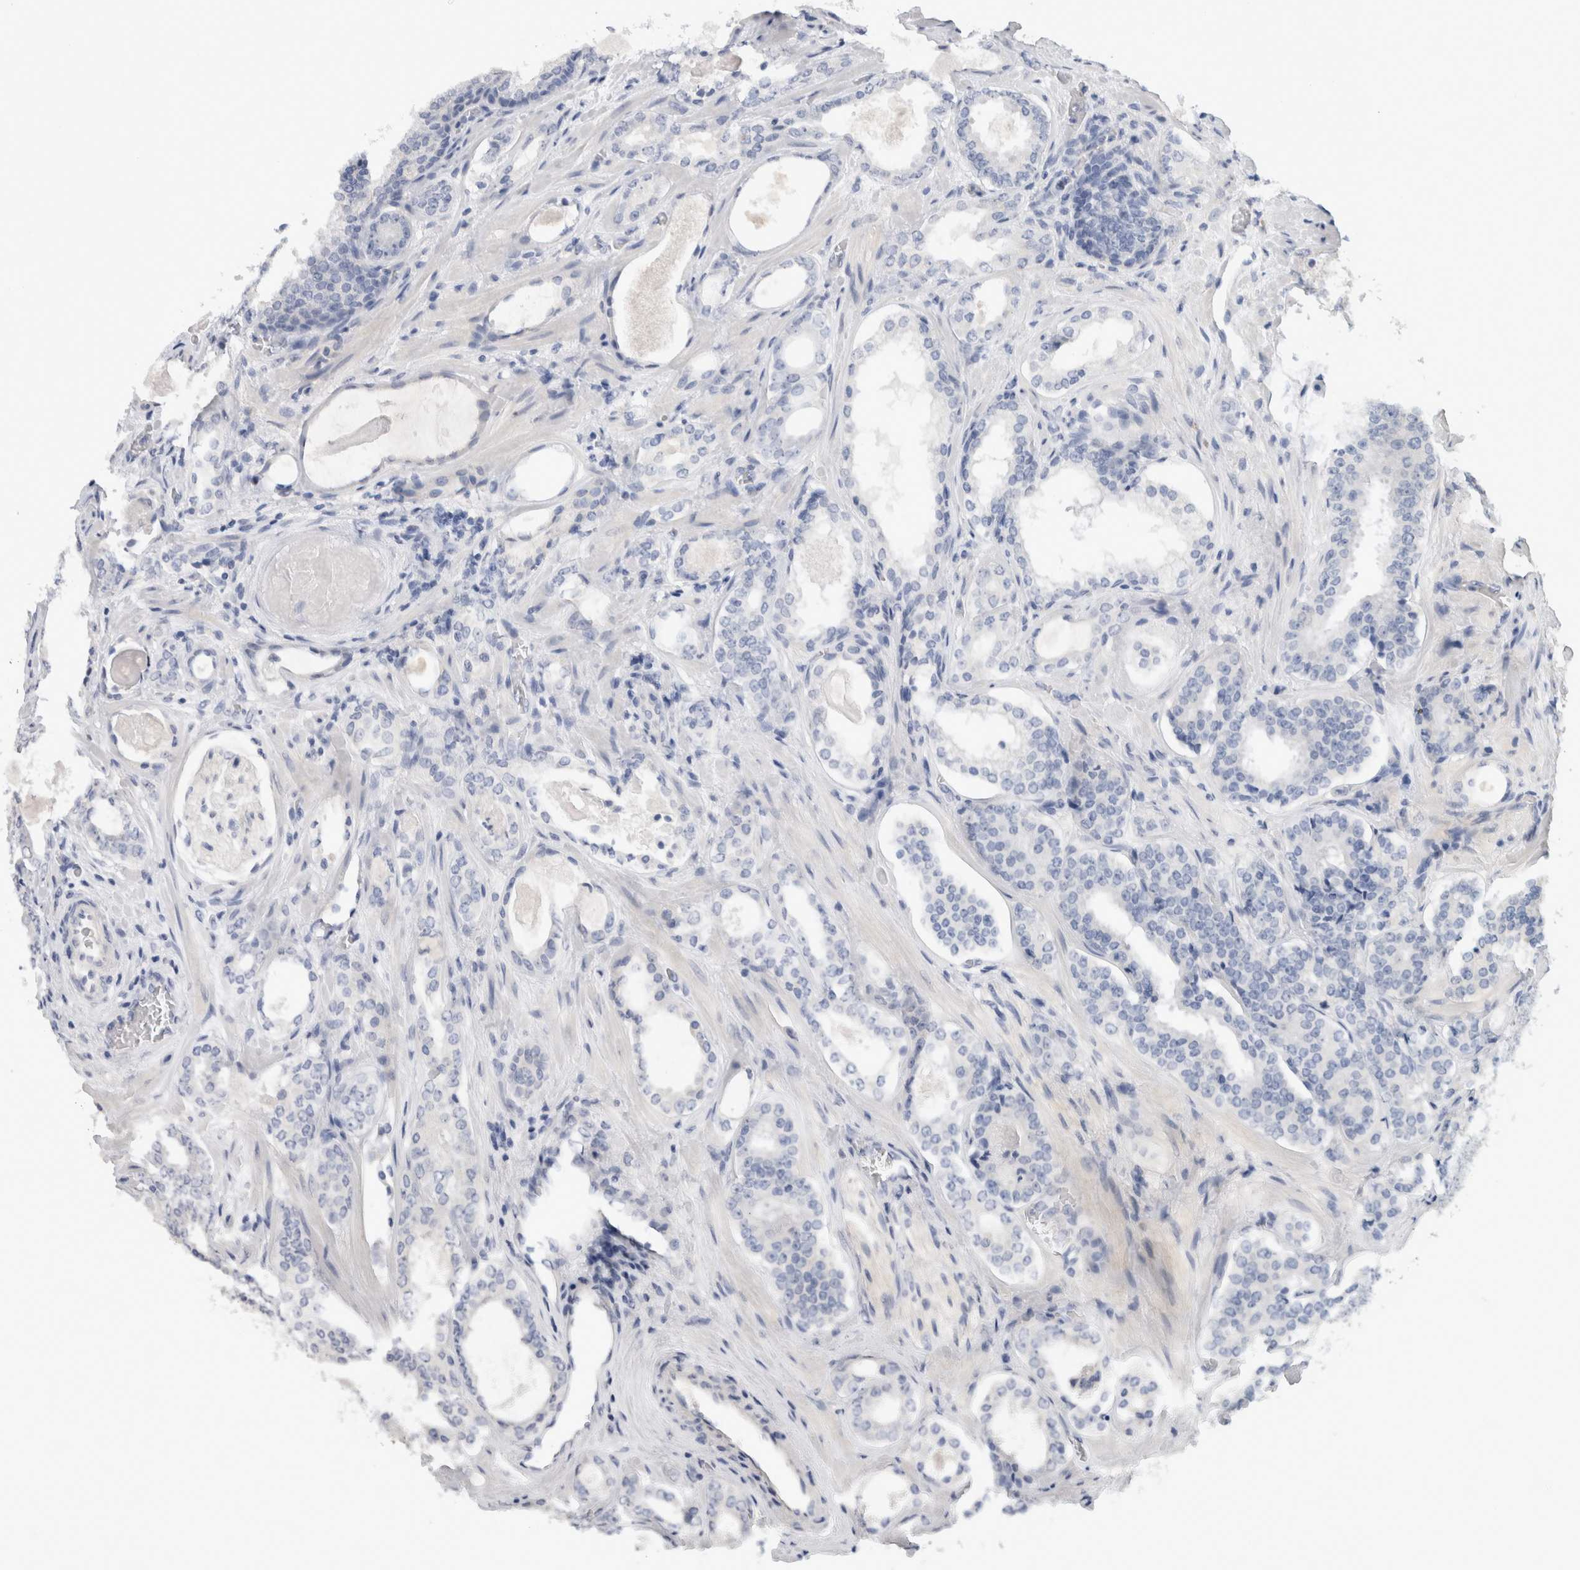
{"staining": {"intensity": "negative", "quantity": "none", "location": "none"}, "tissue": "prostate cancer", "cell_type": "Tumor cells", "image_type": "cancer", "snomed": [{"axis": "morphology", "description": "Adenocarcinoma, High grade"}, {"axis": "topography", "description": "Prostate"}], "caption": "Immunohistochemical staining of prostate cancer reveals no significant expression in tumor cells.", "gene": "AFP", "patient": {"sex": "male", "age": 60}}